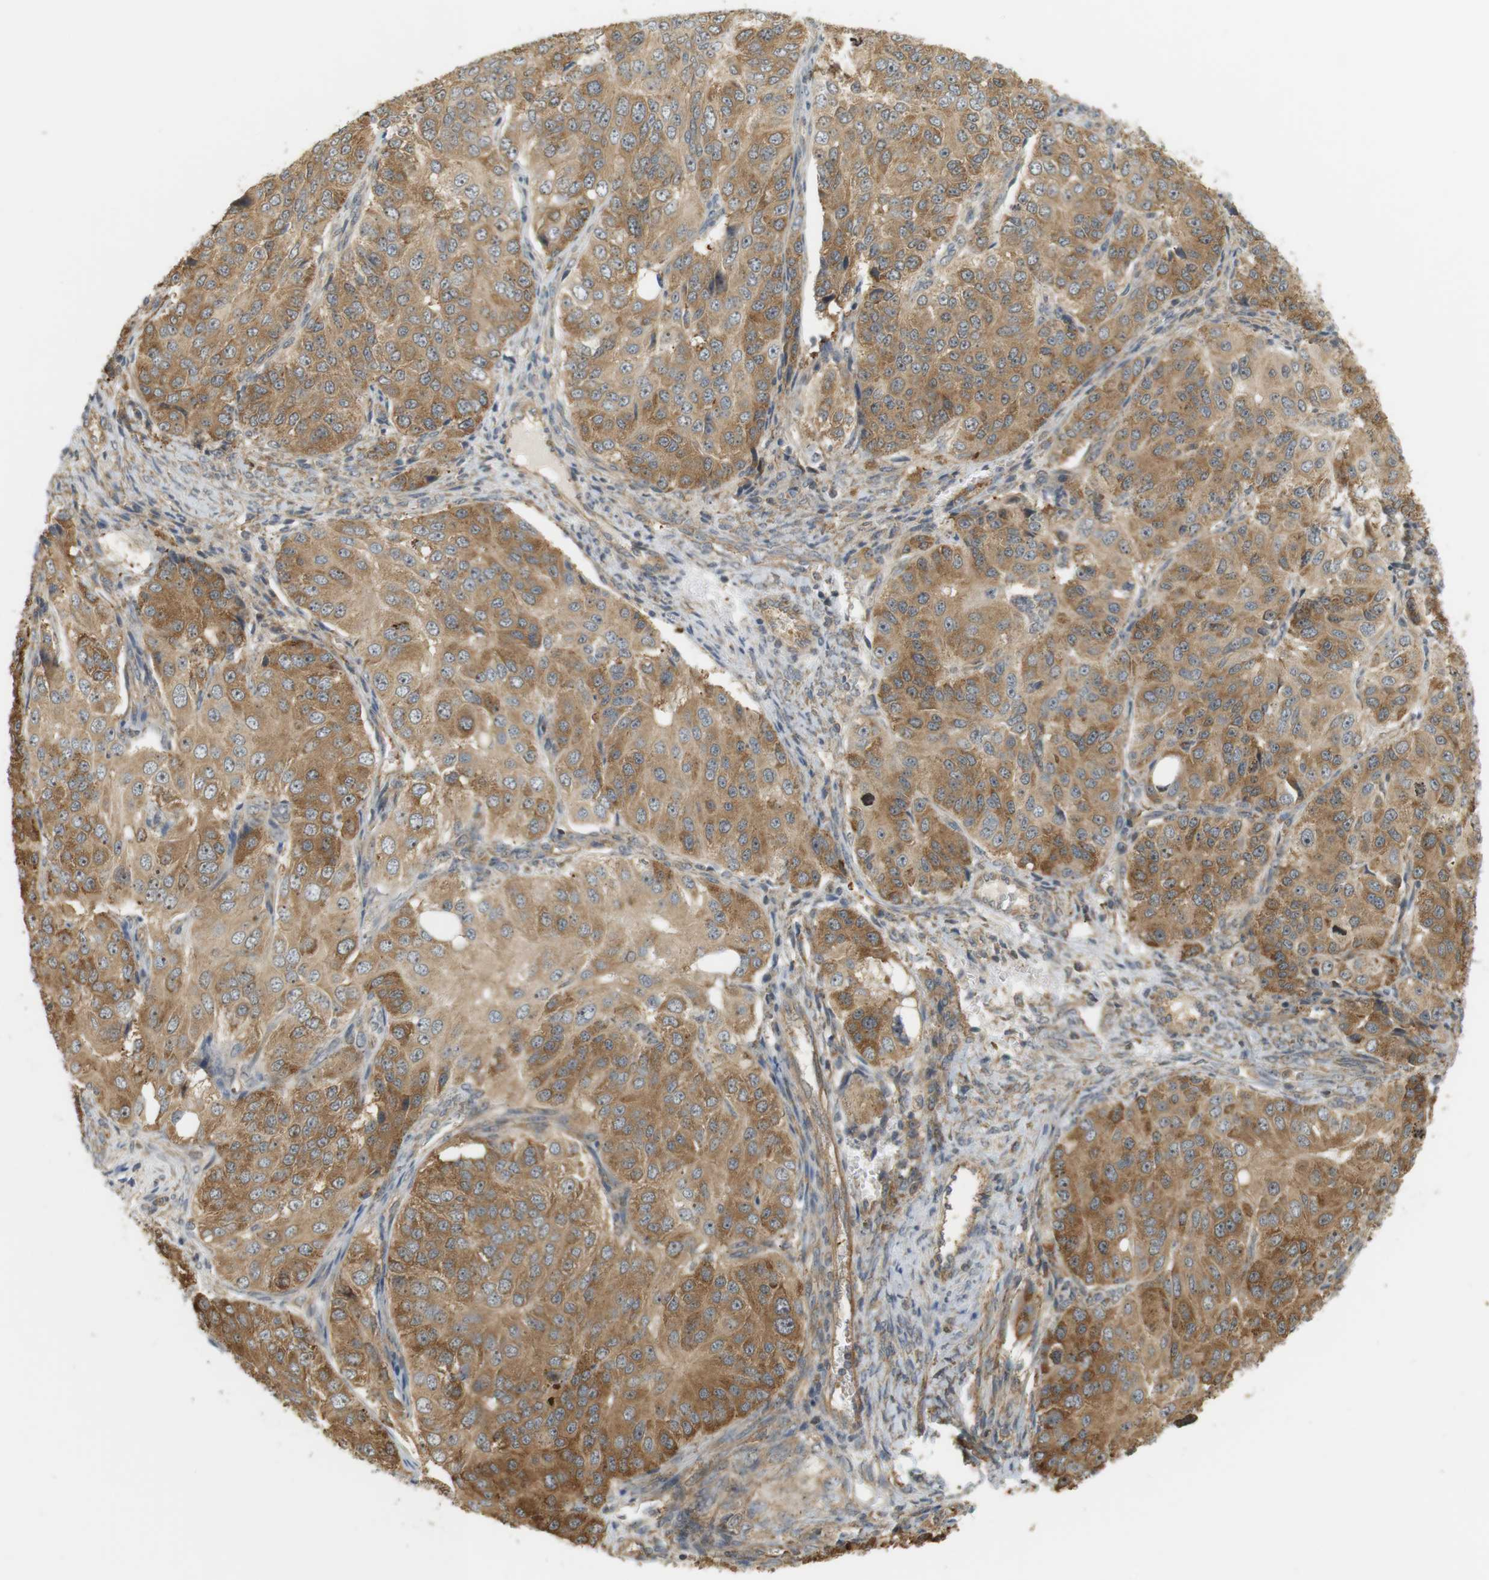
{"staining": {"intensity": "moderate", "quantity": ">75%", "location": "cytoplasmic/membranous,nuclear"}, "tissue": "ovarian cancer", "cell_type": "Tumor cells", "image_type": "cancer", "snomed": [{"axis": "morphology", "description": "Carcinoma, endometroid"}, {"axis": "topography", "description": "Ovary"}], "caption": "About >75% of tumor cells in endometroid carcinoma (ovarian) exhibit moderate cytoplasmic/membranous and nuclear protein staining as visualized by brown immunohistochemical staining.", "gene": "PA2G4", "patient": {"sex": "female", "age": 51}}